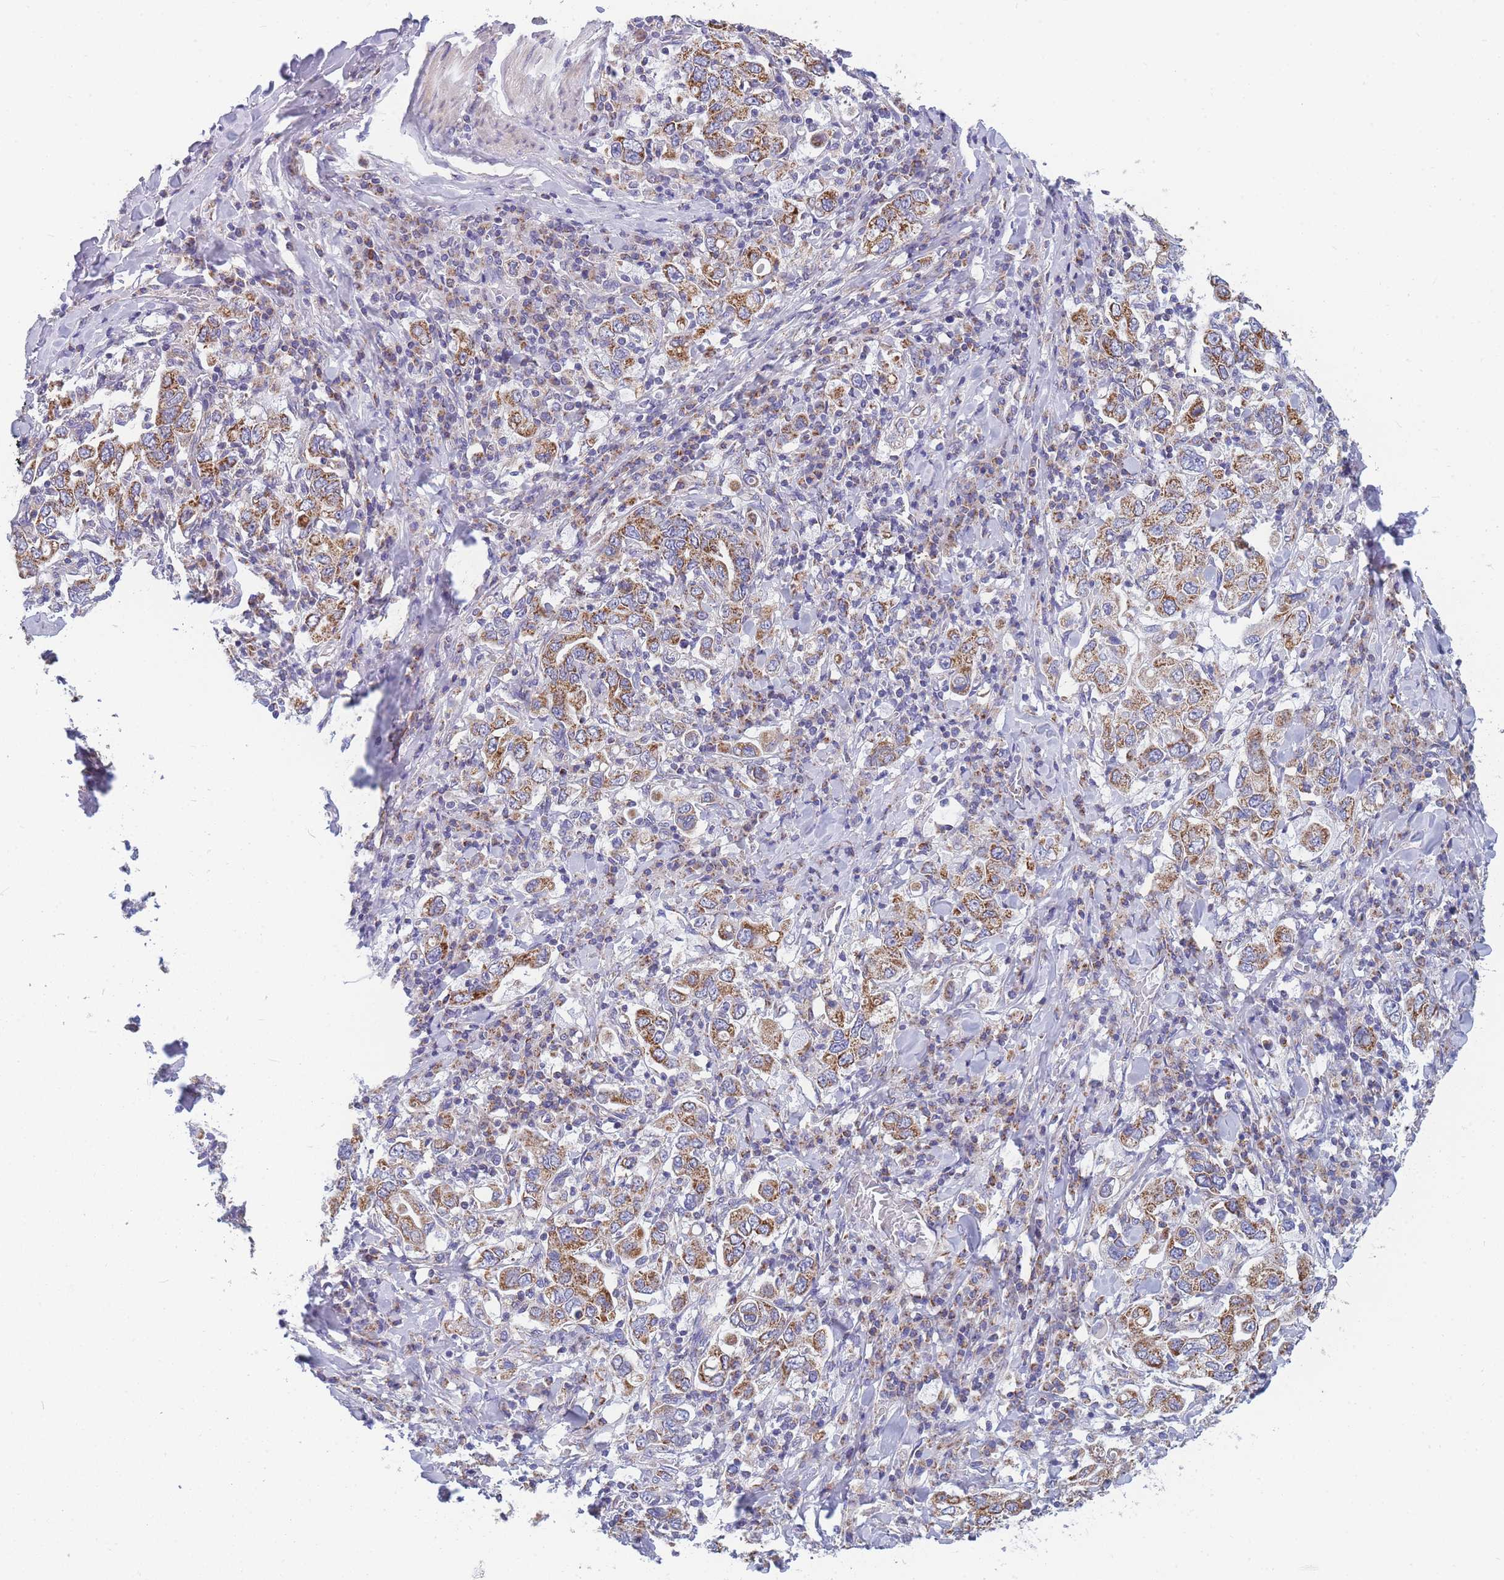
{"staining": {"intensity": "strong", "quantity": ">75%", "location": "cytoplasmic/membranous"}, "tissue": "stomach cancer", "cell_type": "Tumor cells", "image_type": "cancer", "snomed": [{"axis": "morphology", "description": "Adenocarcinoma, NOS"}, {"axis": "topography", "description": "Stomach, upper"}], "caption": "DAB (3,3'-diaminobenzidine) immunohistochemical staining of human stomach cancer (adenocarcinoma) reveals strong cytoplasmic/membranous protein staining in approximately >75% of tumor cells. (DAB (3,3'-diaminobenzidine) IHC with brightfield microscopy, high magnification).", "gene": "MRPS11", "patient": {"sex": "male", "age": 62}}